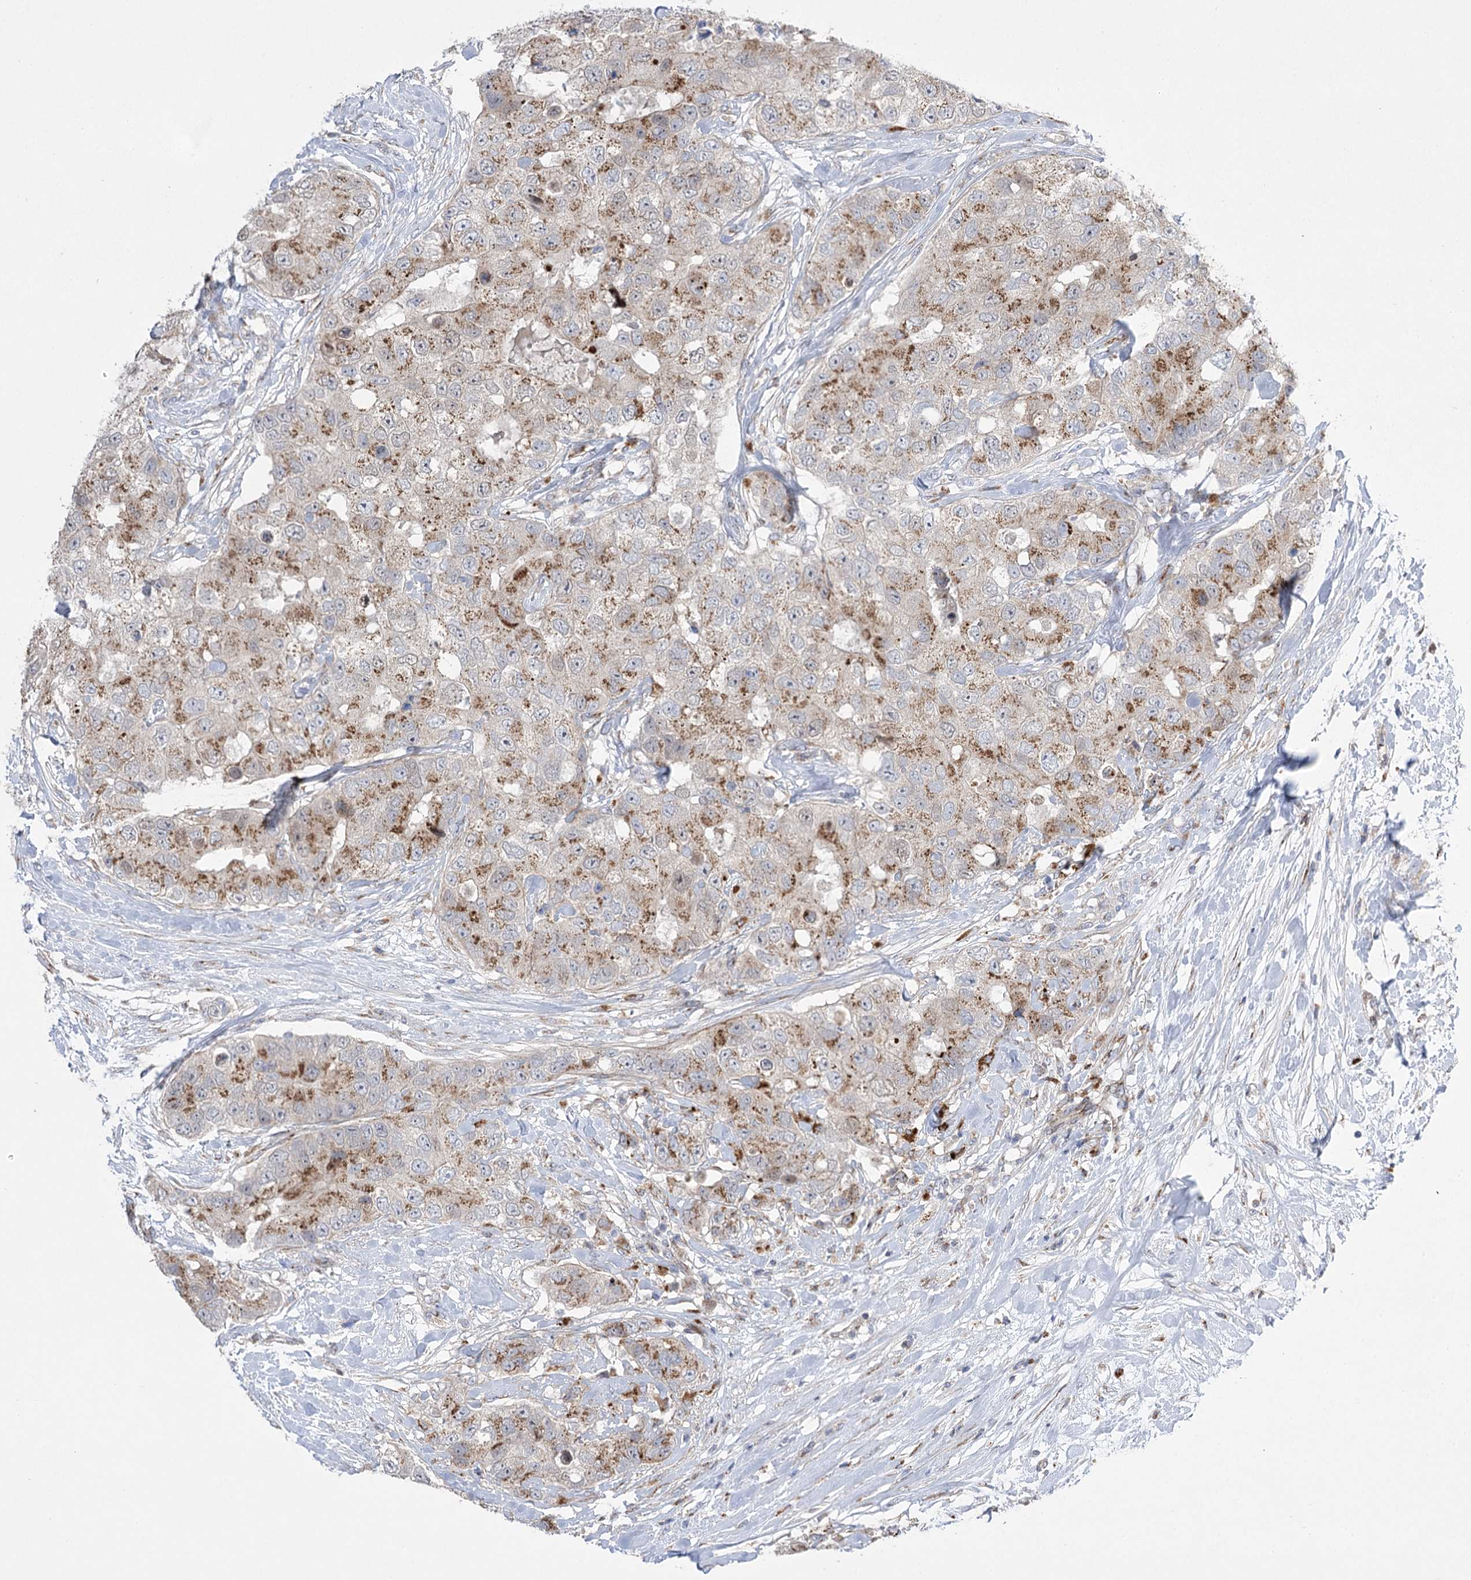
{"staining": {"intensity": "moderate", "quantity": ">75%", "location": "cytoplasmic/membranous"}, "tissue": "breast cancer", "cell_type": "Tumor cells", "image_type": "cancer", "snomed": [{"axis": "morphology", "description": "Duct carcinoma"}, {"axis": "topography", "description": "Breast"}], "caption": "An IHC image of tumor tissue is shown. Protein staining in brown shows moderate cytoplasmic/membranous positivity in breast invasive ductal carcinoma within tumor cells.", "gene": "NME7", "patient": {"sex": "female", "age": 62}}